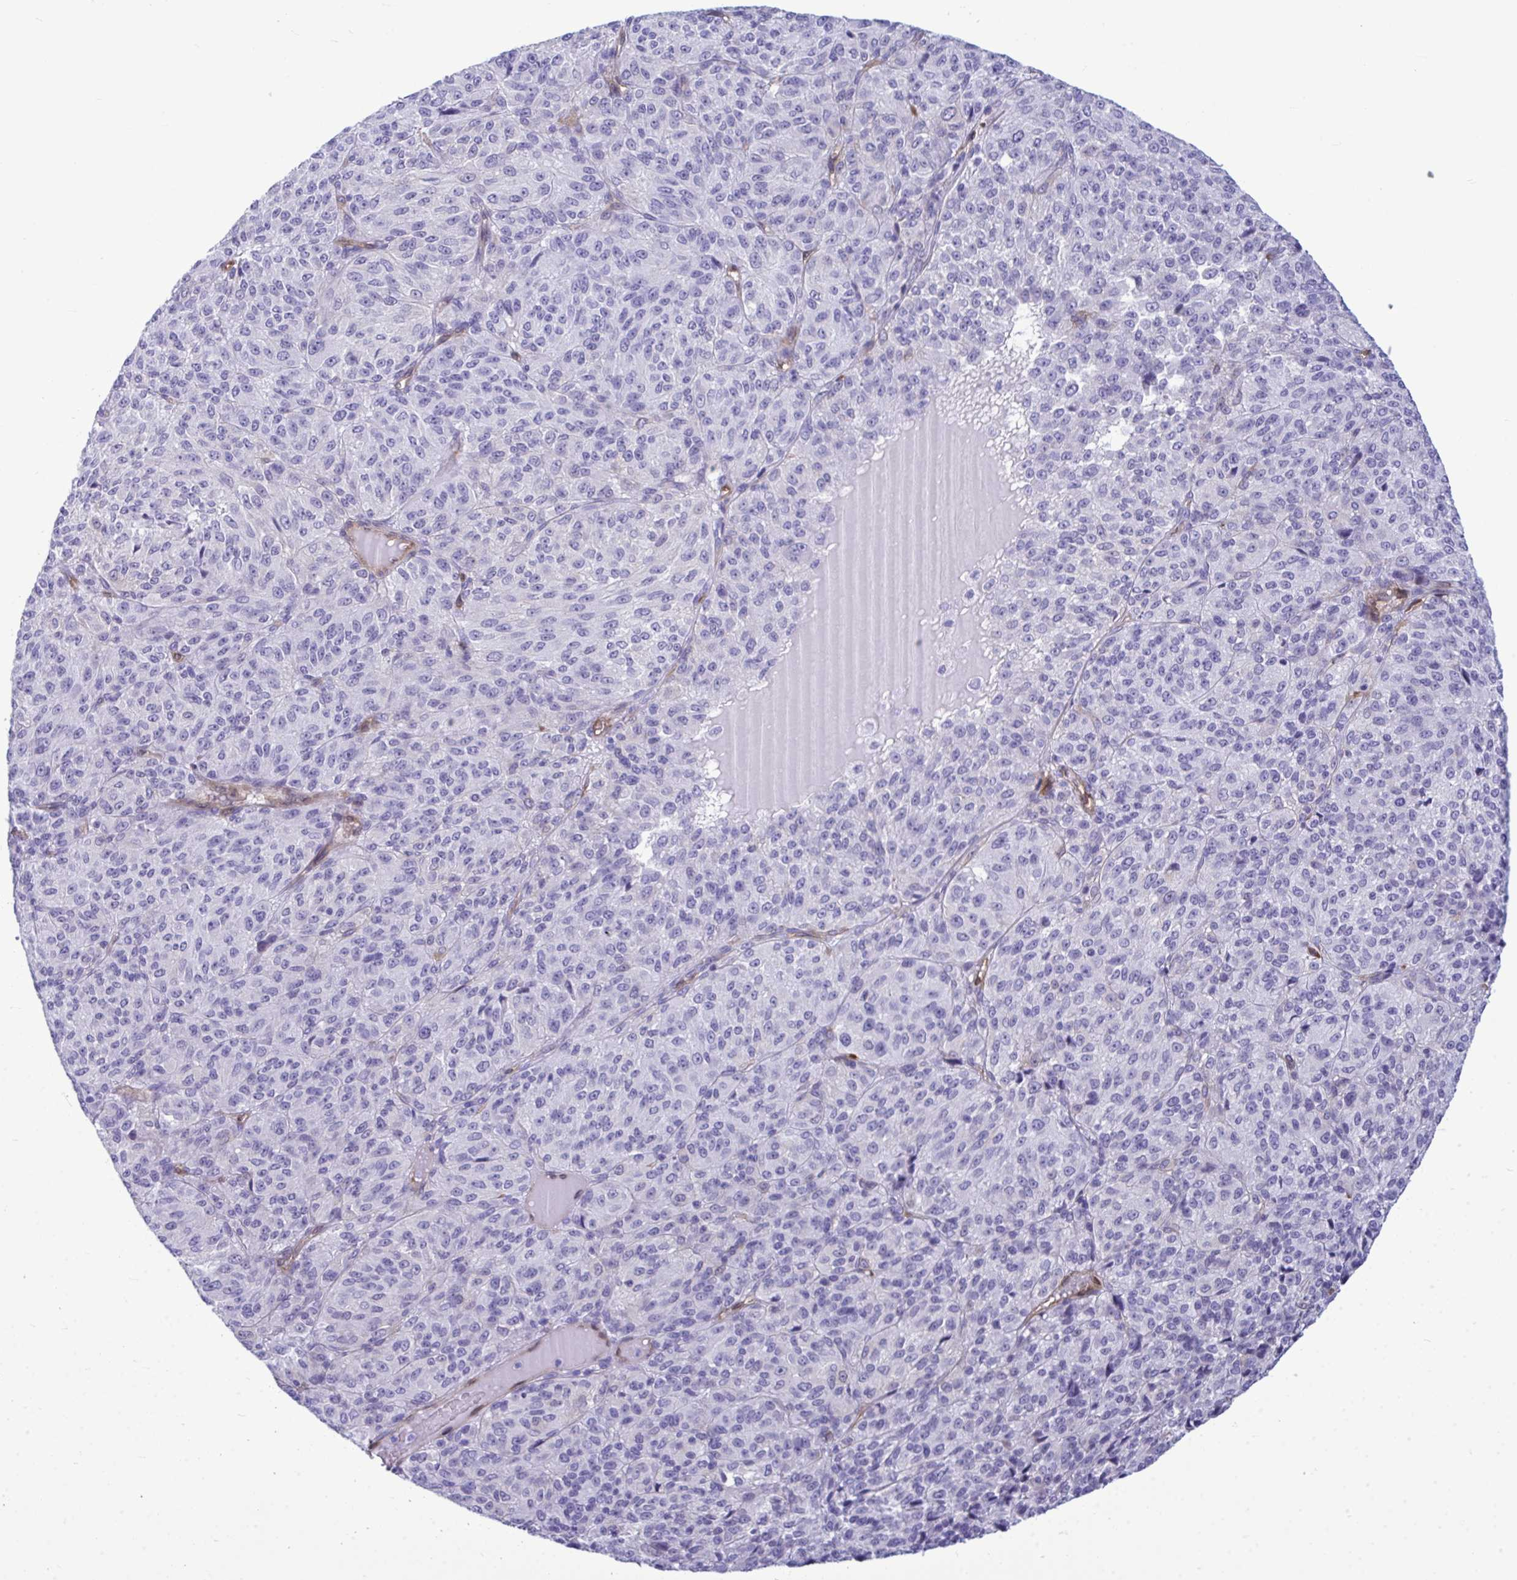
{"staining": {"intensity": "negative", "quantity": "none", "location": "none"}, "tissue": "melanoma", "cell_type": "Tumor cells", "image_type": "cancer", "snomed": [{"axis": "morphology", "description": "Malignant melanoma, Metastatic site"}, {"axis": "topography", "description": "Brain"}], "caption": "Tumor cells are negative for brown protein staining in malignant melanoma (metastatic site).", "gene": "LIMS2", "patient": {"sex": "female", "age": 56}}